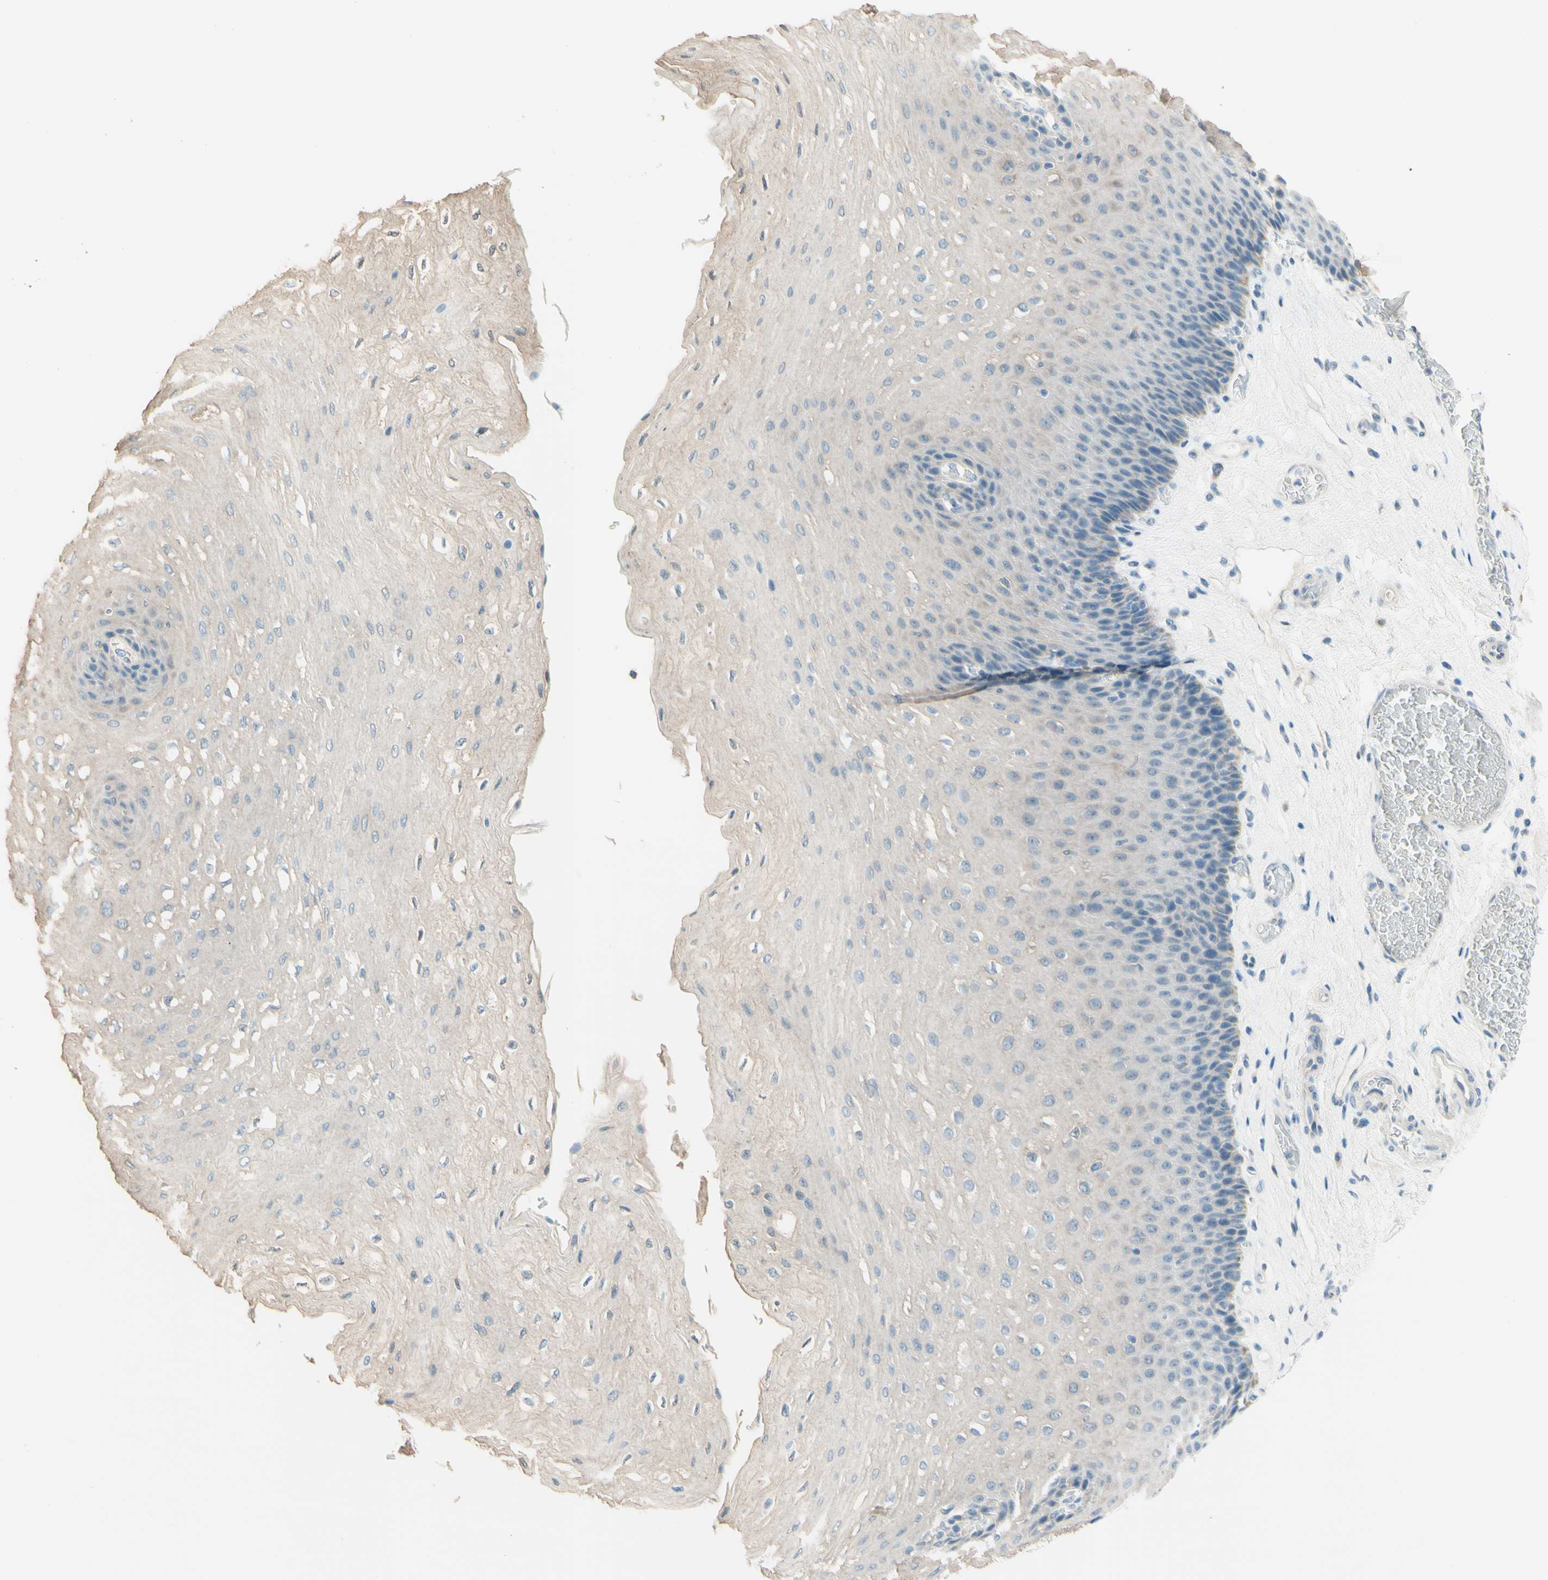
{"staining": {"intensity": "weak", "quantity": "<25%", "location": "cytoplasmic/membranous"}, "tissue": "esophagus", "cell_type": "Squamous epithelial cells", "image_type": "normal", "snomed": [{"axis": "morphology", "description": "Normal tissue, NOS"}, {"axis": "topography", "description": "Esophagus"}], "caption": "DAB immunohistochemical staining of unremarkable esophagus demonstrates no significant expression in squamous epithelial cells.", "gene": "JPH1", "patient": {"sex": "female", "age": 72}}